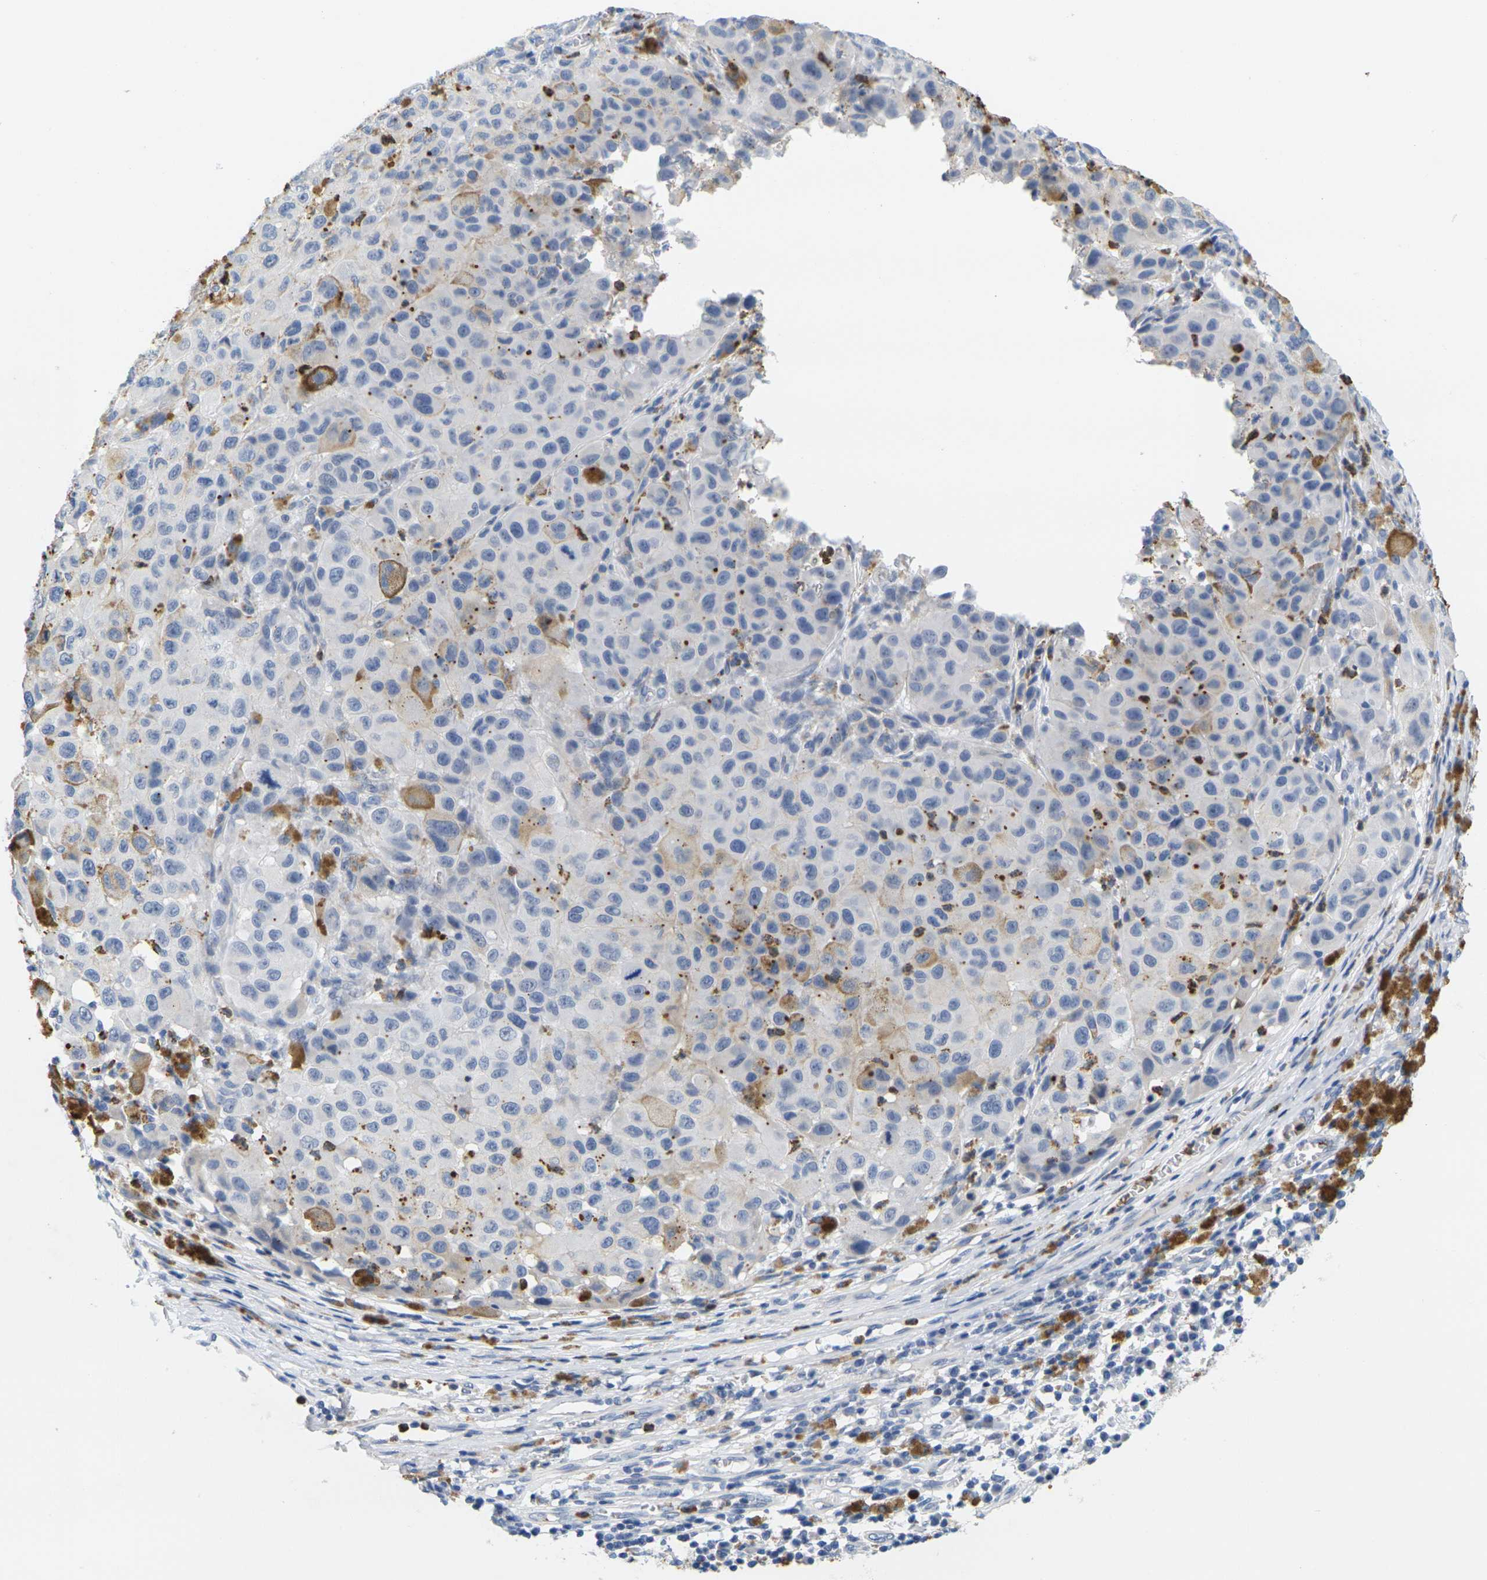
{"staining": {"intensity": "negative", "quantity": "none", "location": "none"}, "tissue": "melanoma", "cell_type": "Tumor cells", "image_type": "cancer", "snomed": [{"axis": "morphology", "description": "Malignant melanoma, NOS"}, {"axis": "topography", "description": "Skin"}], "caption": "IHC of human melanoma shows no expression in tumor cells.", "gene": "KLK5", "patient": {"sex": "female", "age": 46}}